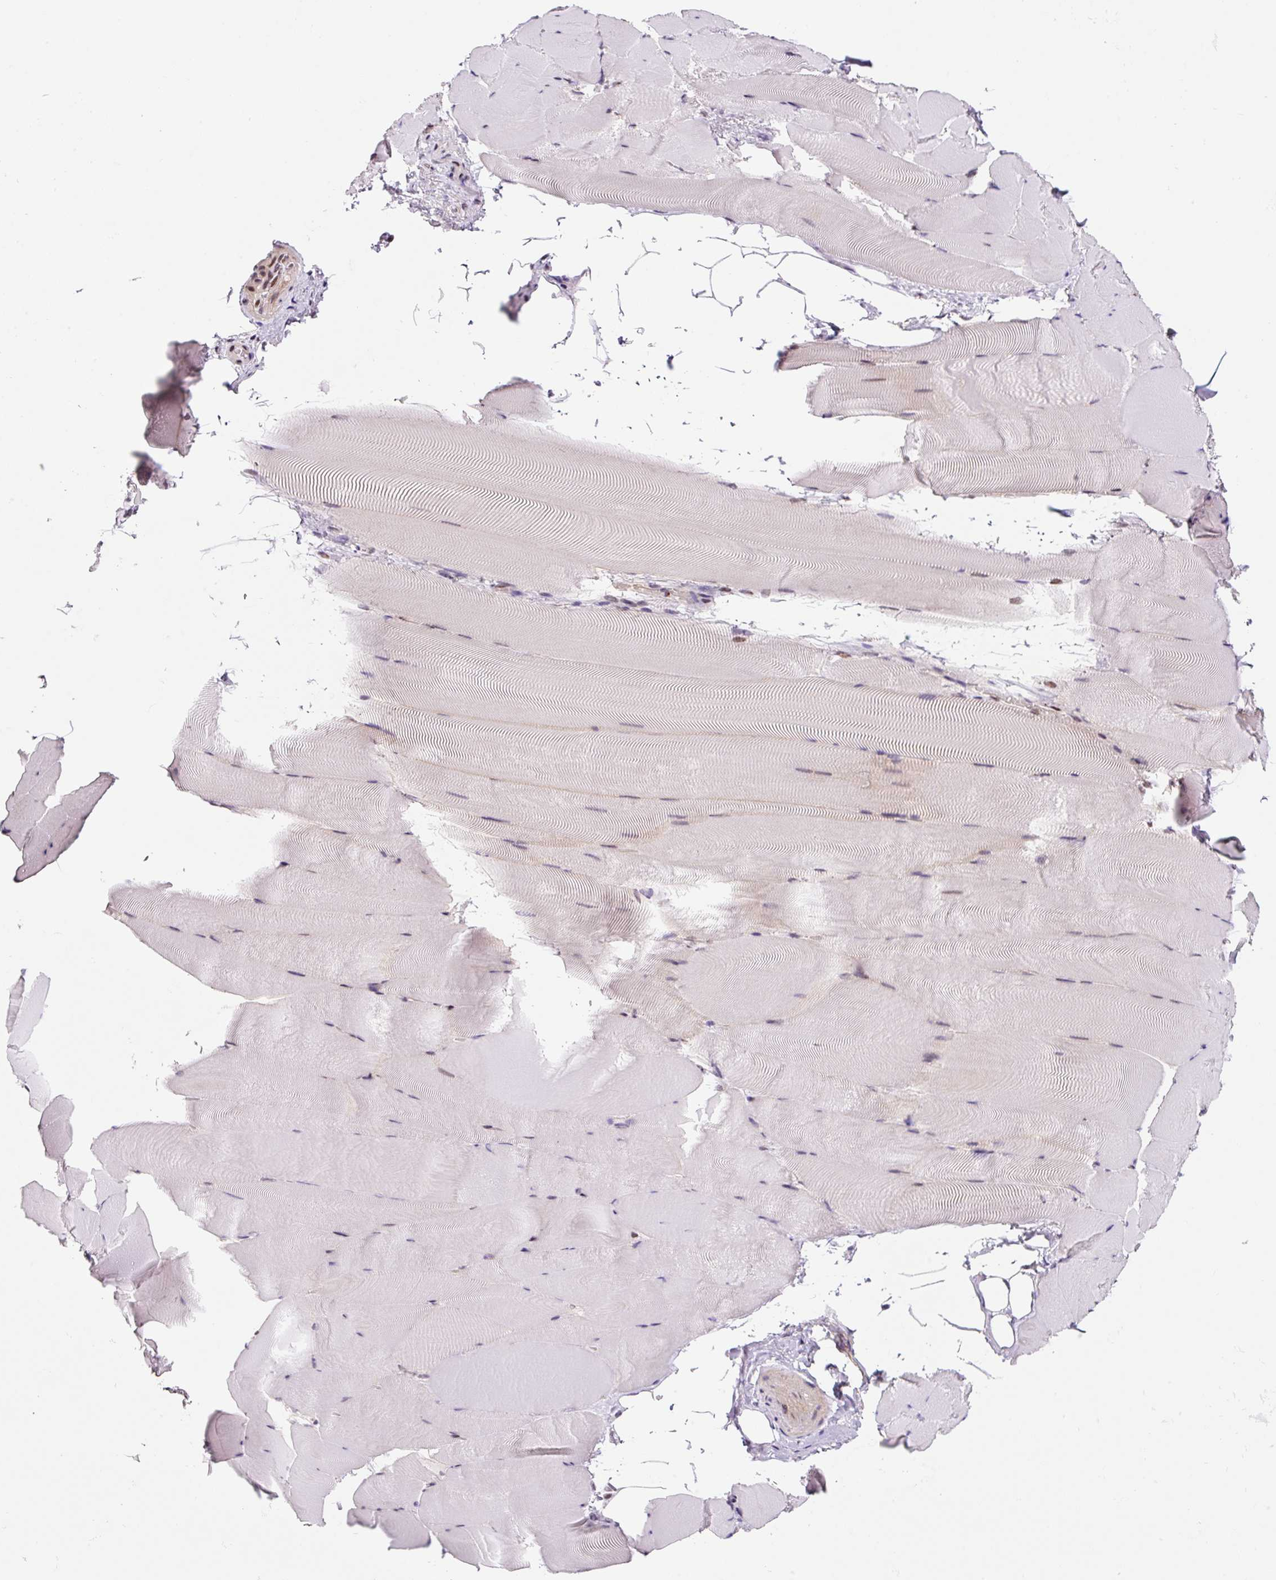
{"staining": {"intensity": "moderate", "quantity": "25%-75%", "location": "nuclear"}, "tissue": "skeletal muscle", "cell_type": "Myocytes", "image_type": "normal", "snomed": [{"axis": "morphology", "description": "Normal tissue, NOS"}, {"axis": "topography", "description": "Skeletal muscle"}], "caption": "IHC of benign skeletal muscle shows medium levels of moderate nuclear staining in about 25%-75% of myocytes. (DAB (3,3'-diaminobenzidine) IHC, brown staining for protein, blue staining for nuclei).", "gene": "CCNL2", "patient": {"sex": "female", "age": 64}}